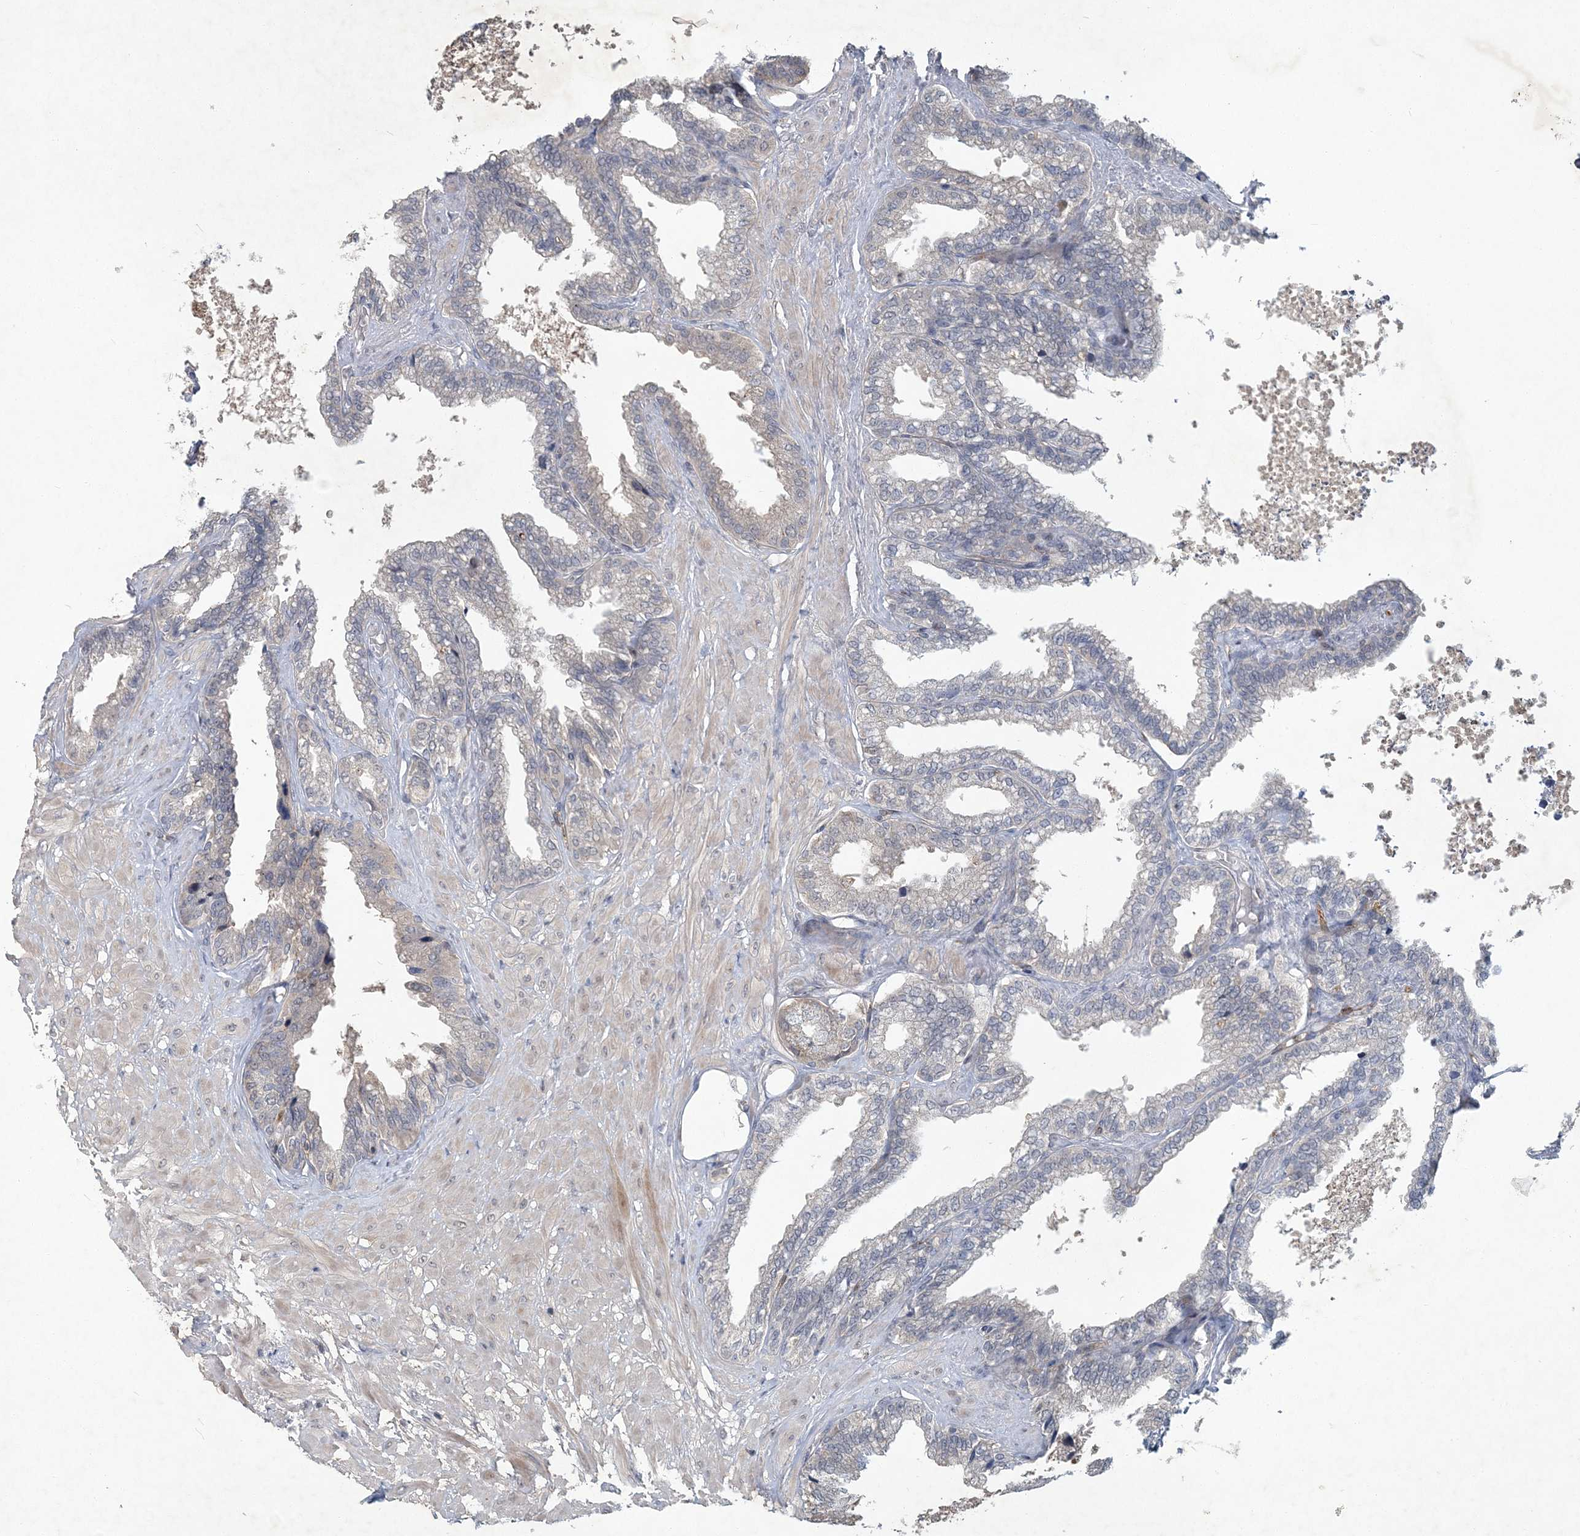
{"staining": {"intensity": "weak", "quantity": "<25%", "location": "cytoplasmic/membranous"}, "tissue": "seminal vesicle", "cell_type": "Glandular cells", "image_type": "normal", "snomed": [{"axis": "morphology", "description": "Normal tissue, NOS"}, {"axis": "topography", "description": "Seminal veicle"}], "caption": "Protein analysis of benign seminal vesicle reveals no significant positivity in glandular cells. (DAB immunohistochemistry with hematoxylin counter stain).", "gene": "RNF25", "patient": {"sex": "male", "age": 46}}